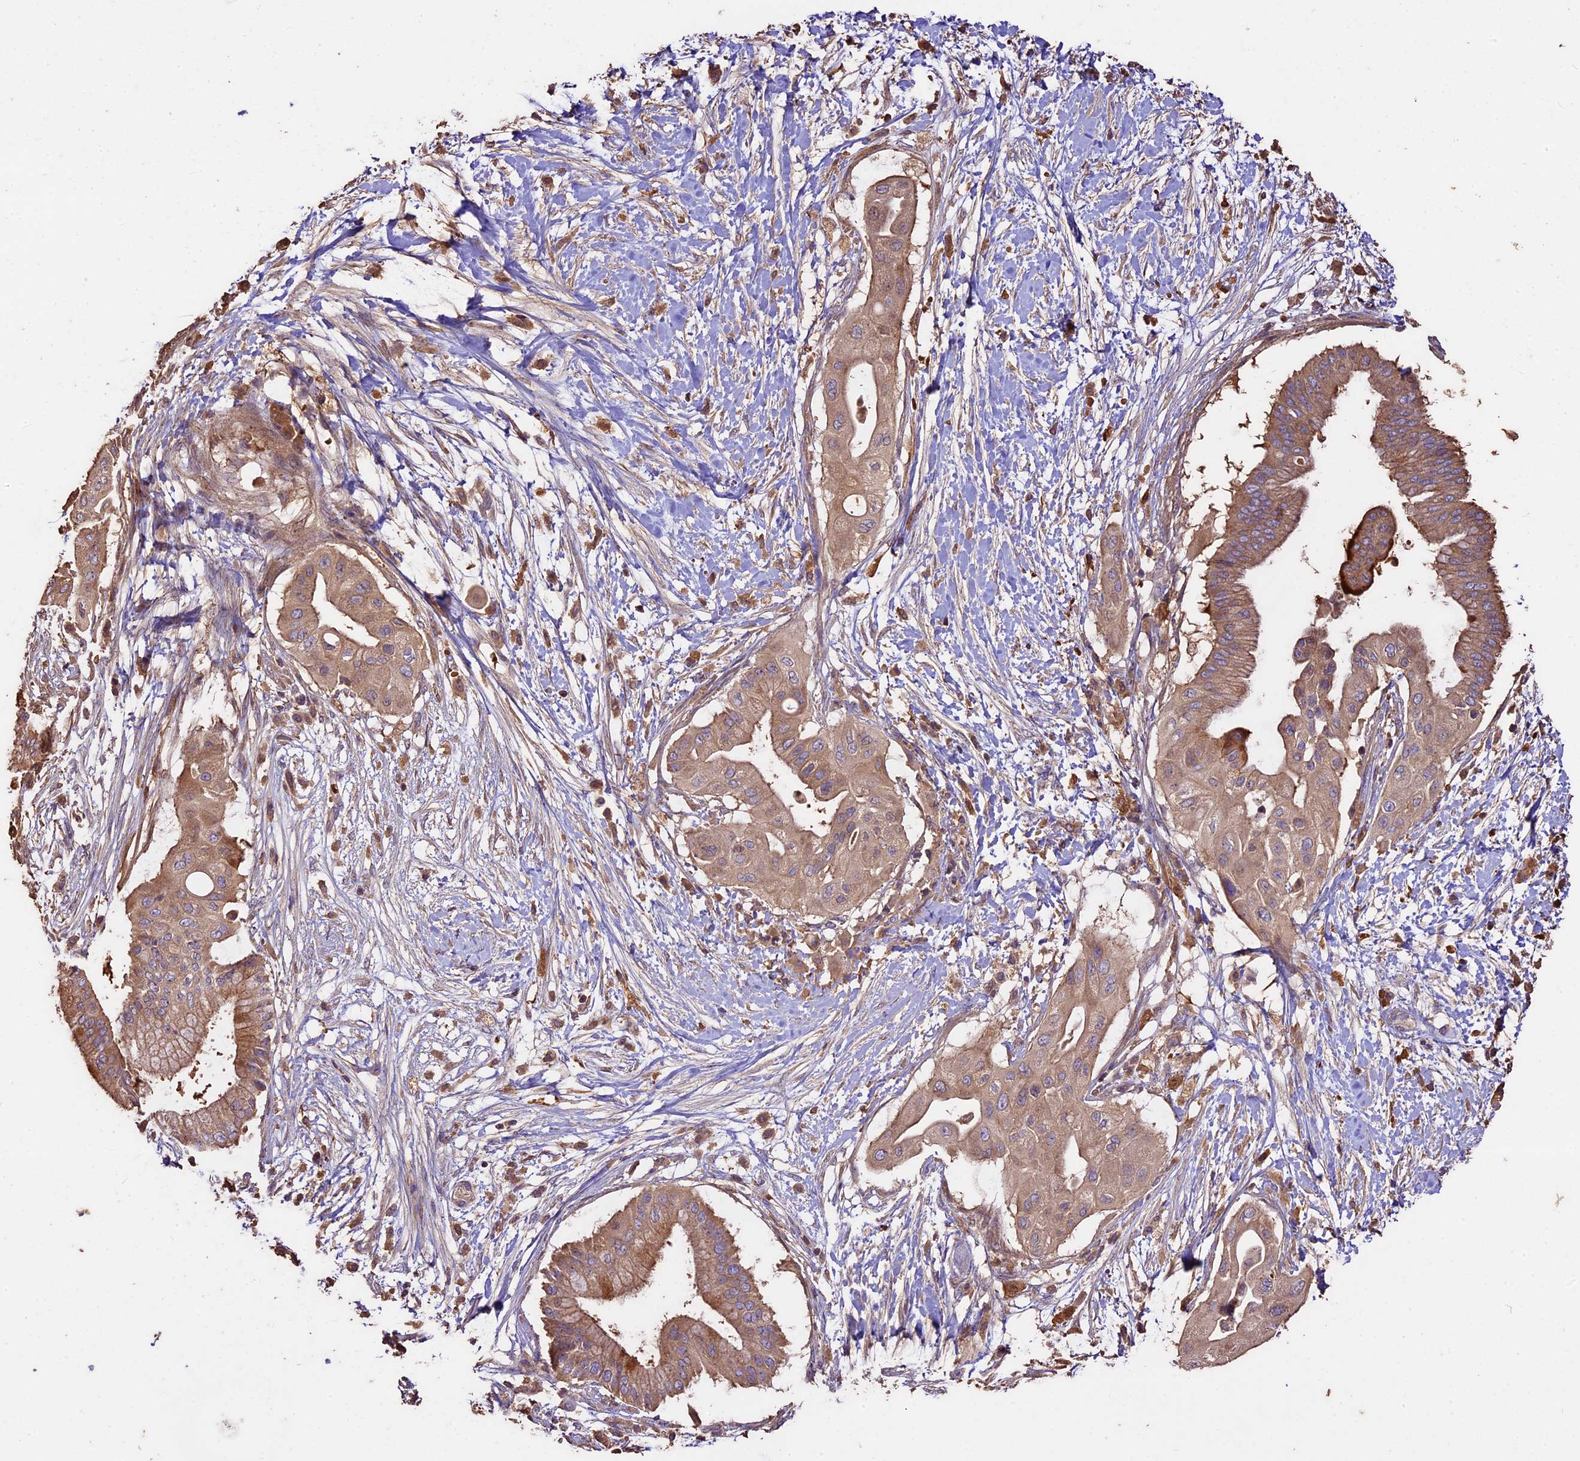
{"staining": {"intensity": "moderate", "quantity": ">75%", "location": "cytoplasmic/membranous"}, "tissue": "pancreatic cancer", "cell_type": "Tumor cells", "image_type": "cancer", "snomed": [{"axis": "morphology", "description": "Adenocarcinoma, NOS"}, {"axis": "topography", "description": "Pancreas"}], "caption": "The immunohistochemical stain labels moderate cytoplasmic/membranous positivity in tumor cells of adenocarcinoma (pancreatic) tissue.", "gene": "CRLF1", "patient": {"sex": "male", "age": 68}}